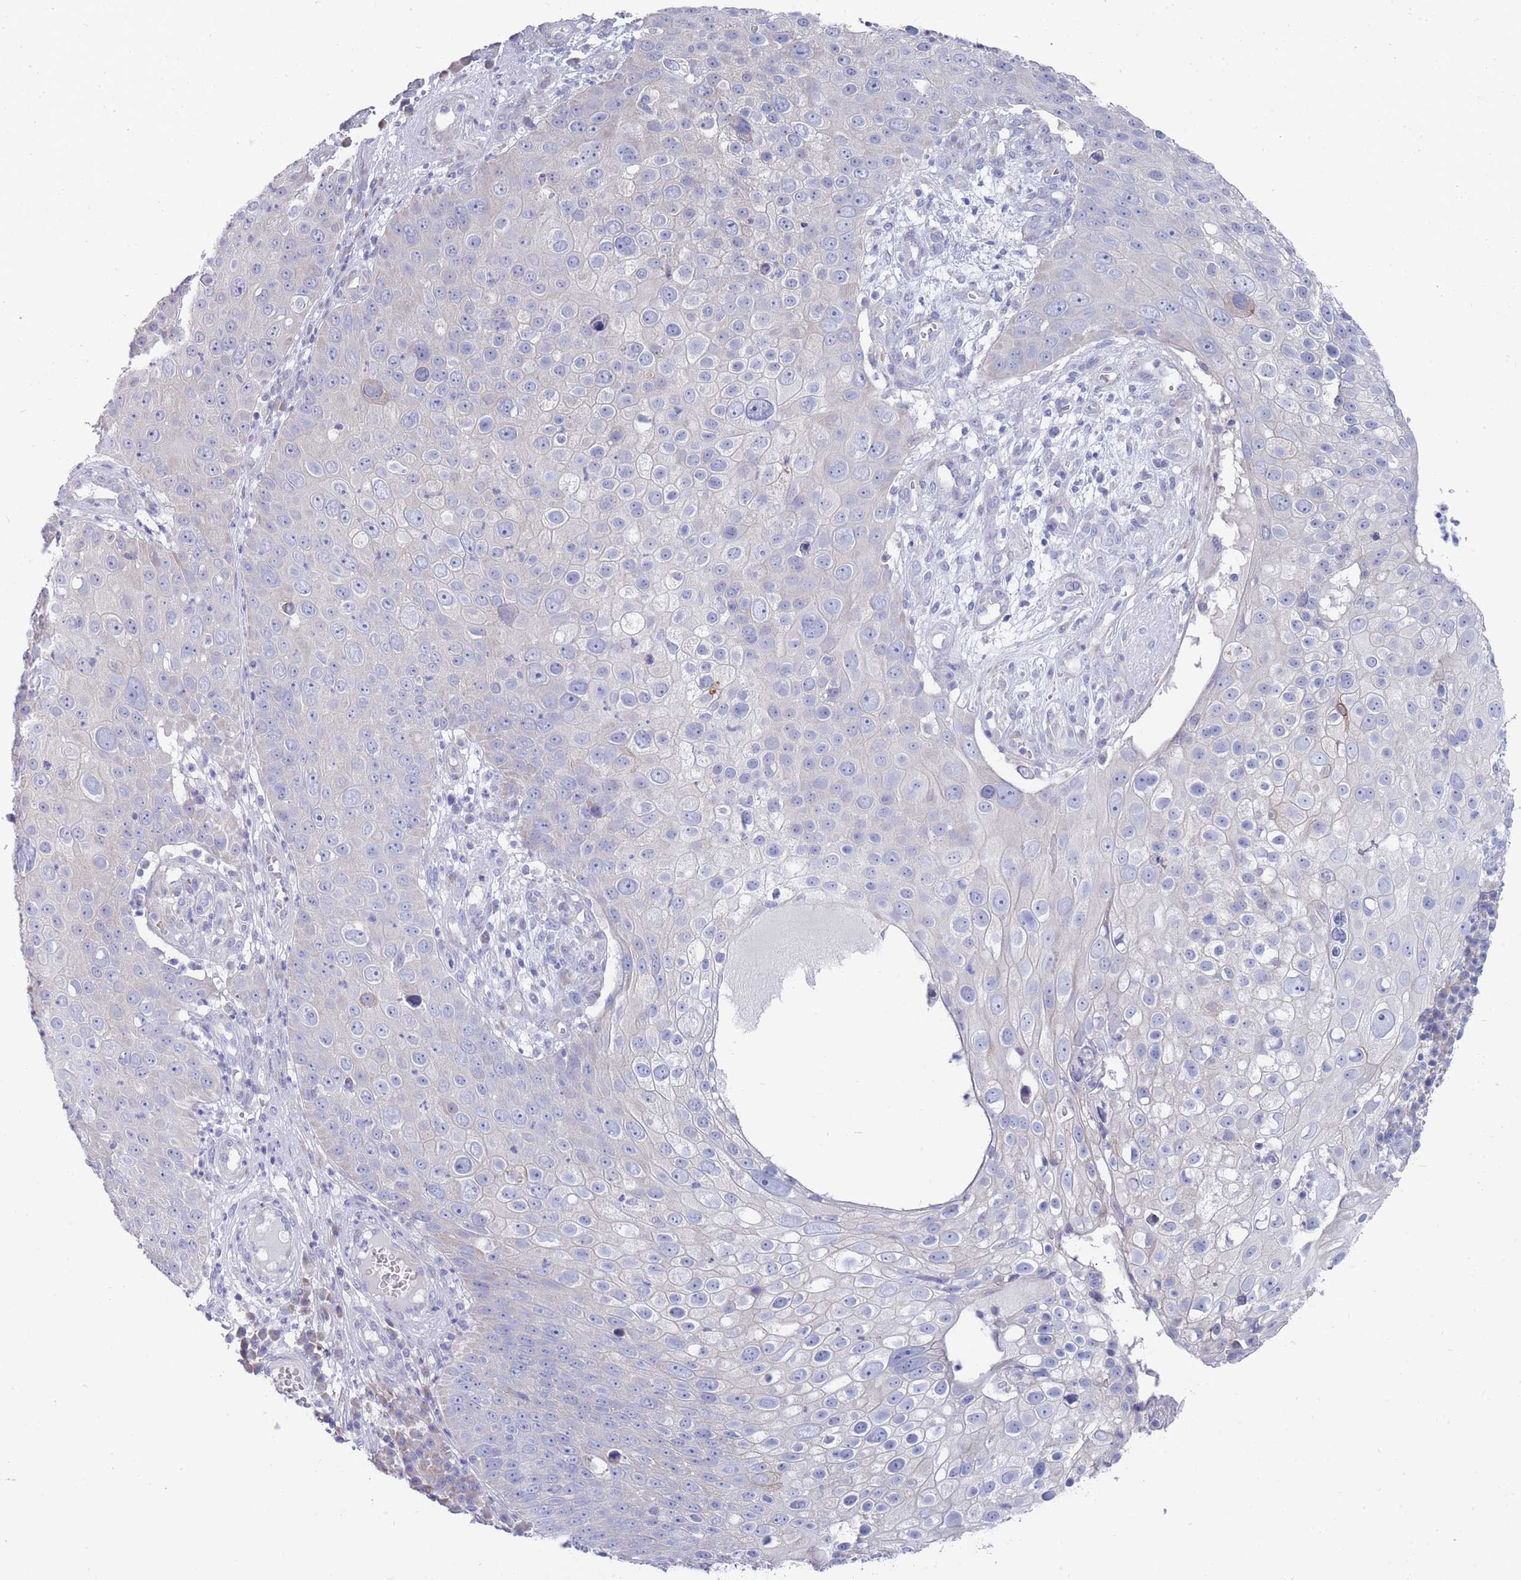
{"staining": {"intensity": "negative", "quantity": "none", "location": "none"}, "tissue": "skin cancer", "cell_type": "Tumor cells", "image_type": "cancer", "snomed": [{"axis": "morphology", "description": "Squamous cell carcinoma, NOS"}, {"axis": "topography", "description": "Skin"}], "caption": "DAB (3,3'-diaminobenzidine) immunohistochemical staining of human skin cancer displays no significant staining in tumor cells. Brightfield microscopy of immunohistochemistry (IHC) stained with DAB (3,3'-diaminobenzidine) (brown) and hematoxylin (blue), captured at high magnification.", "gene": "PIGU", "patient": {"sex": "male", "age": 71}}